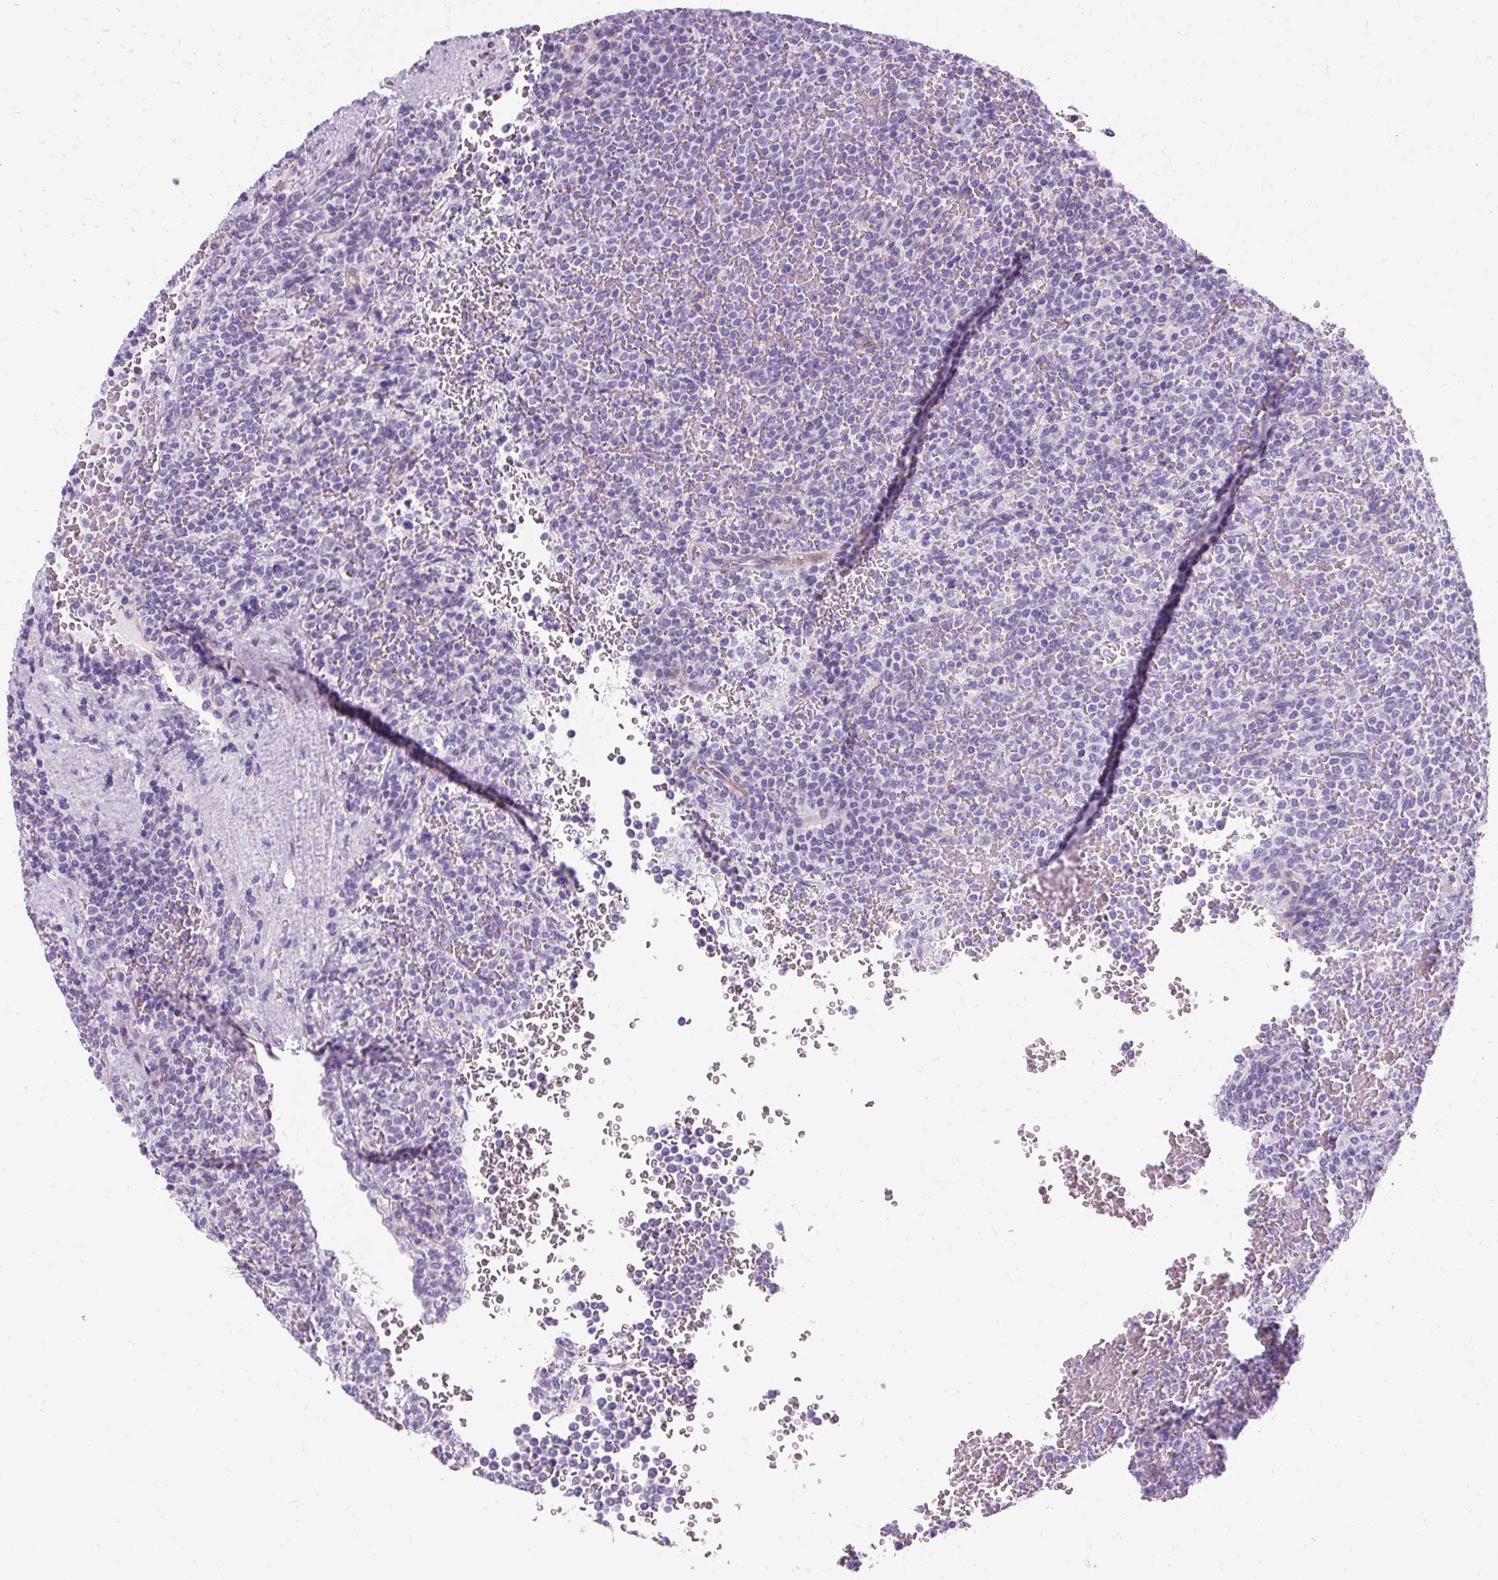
{"staining": {"intensity": "negative", "quantity": "none", "location": "none"}, "tissue": "lymphoma", "cell_type": "Tumor cells", "image_type": "cancer", "snomed": [{"axis": "morphology", "description": "Malignant lymphoma, non-Hodgkin's type, Low grade"}, {"axis": "topography", "description": "Spleen"}], "caption": "IHC micrograph of lymphoma stained for a protein (brown), which demonstrates no positivity in tumor cells. (DAB (3,3'-diaminobenzidine) immunohistochemistry (IHC) visualized using brightfield microscopy, high magnification).", "gene": "TMEM89", "patient": {"sex": "male", "age": 60}}